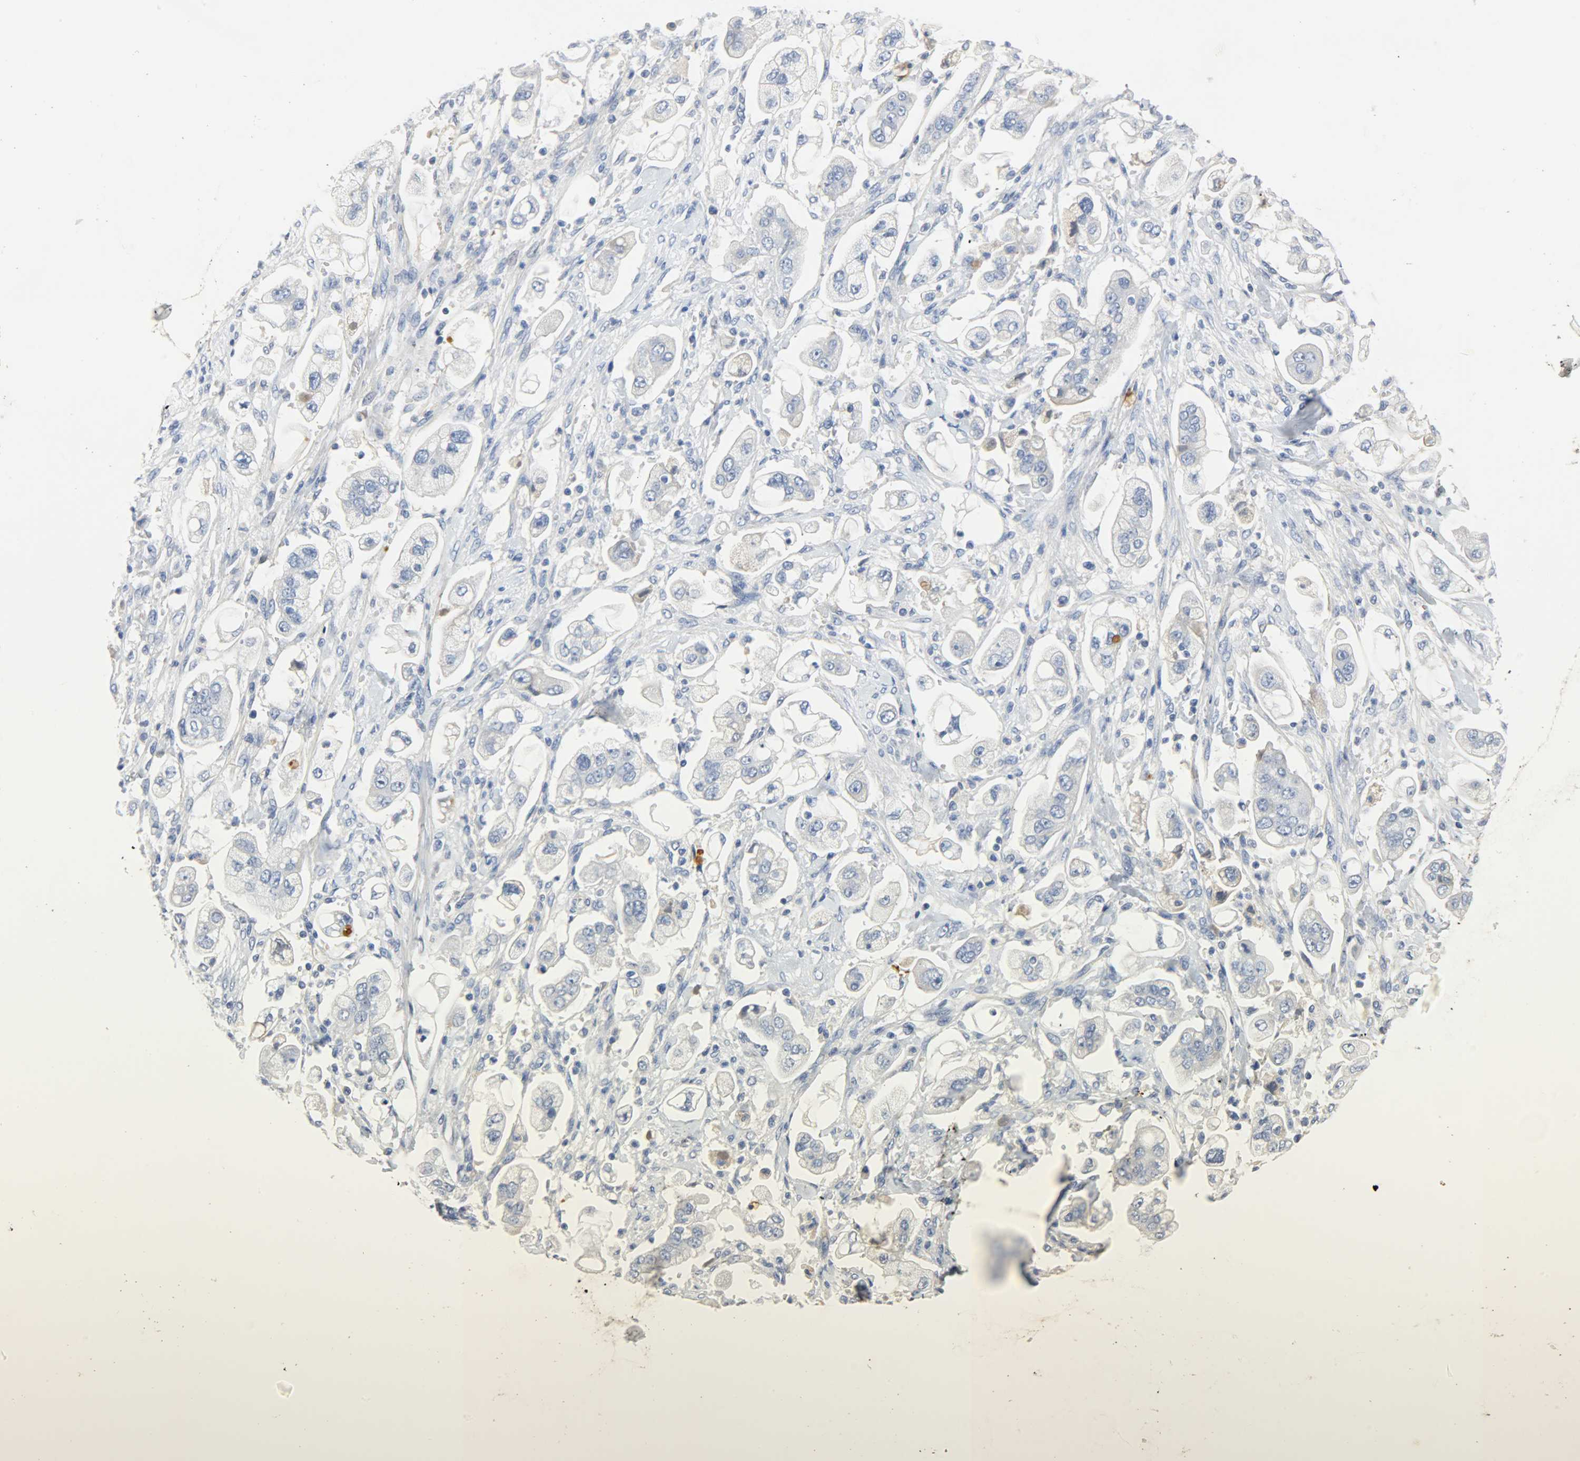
{"staining": {"intensity": "negative", "quantity": "none", "location": "none"}, "tissue": "stomach cancer", "cell_type": "Tumor cells", "image_type": "cancer", "snomed": [{"axis": "morphology", "description": "Adenocarcinoma, NOS"}, {"axis": "topography", "description": "Stomach"}], "caption": "Protein analysis of adenocarcinoma (stomach) shows no significant expression in tumor cells.", "gene": "CRP", "patient": {"sex": "male", "age": 62}}